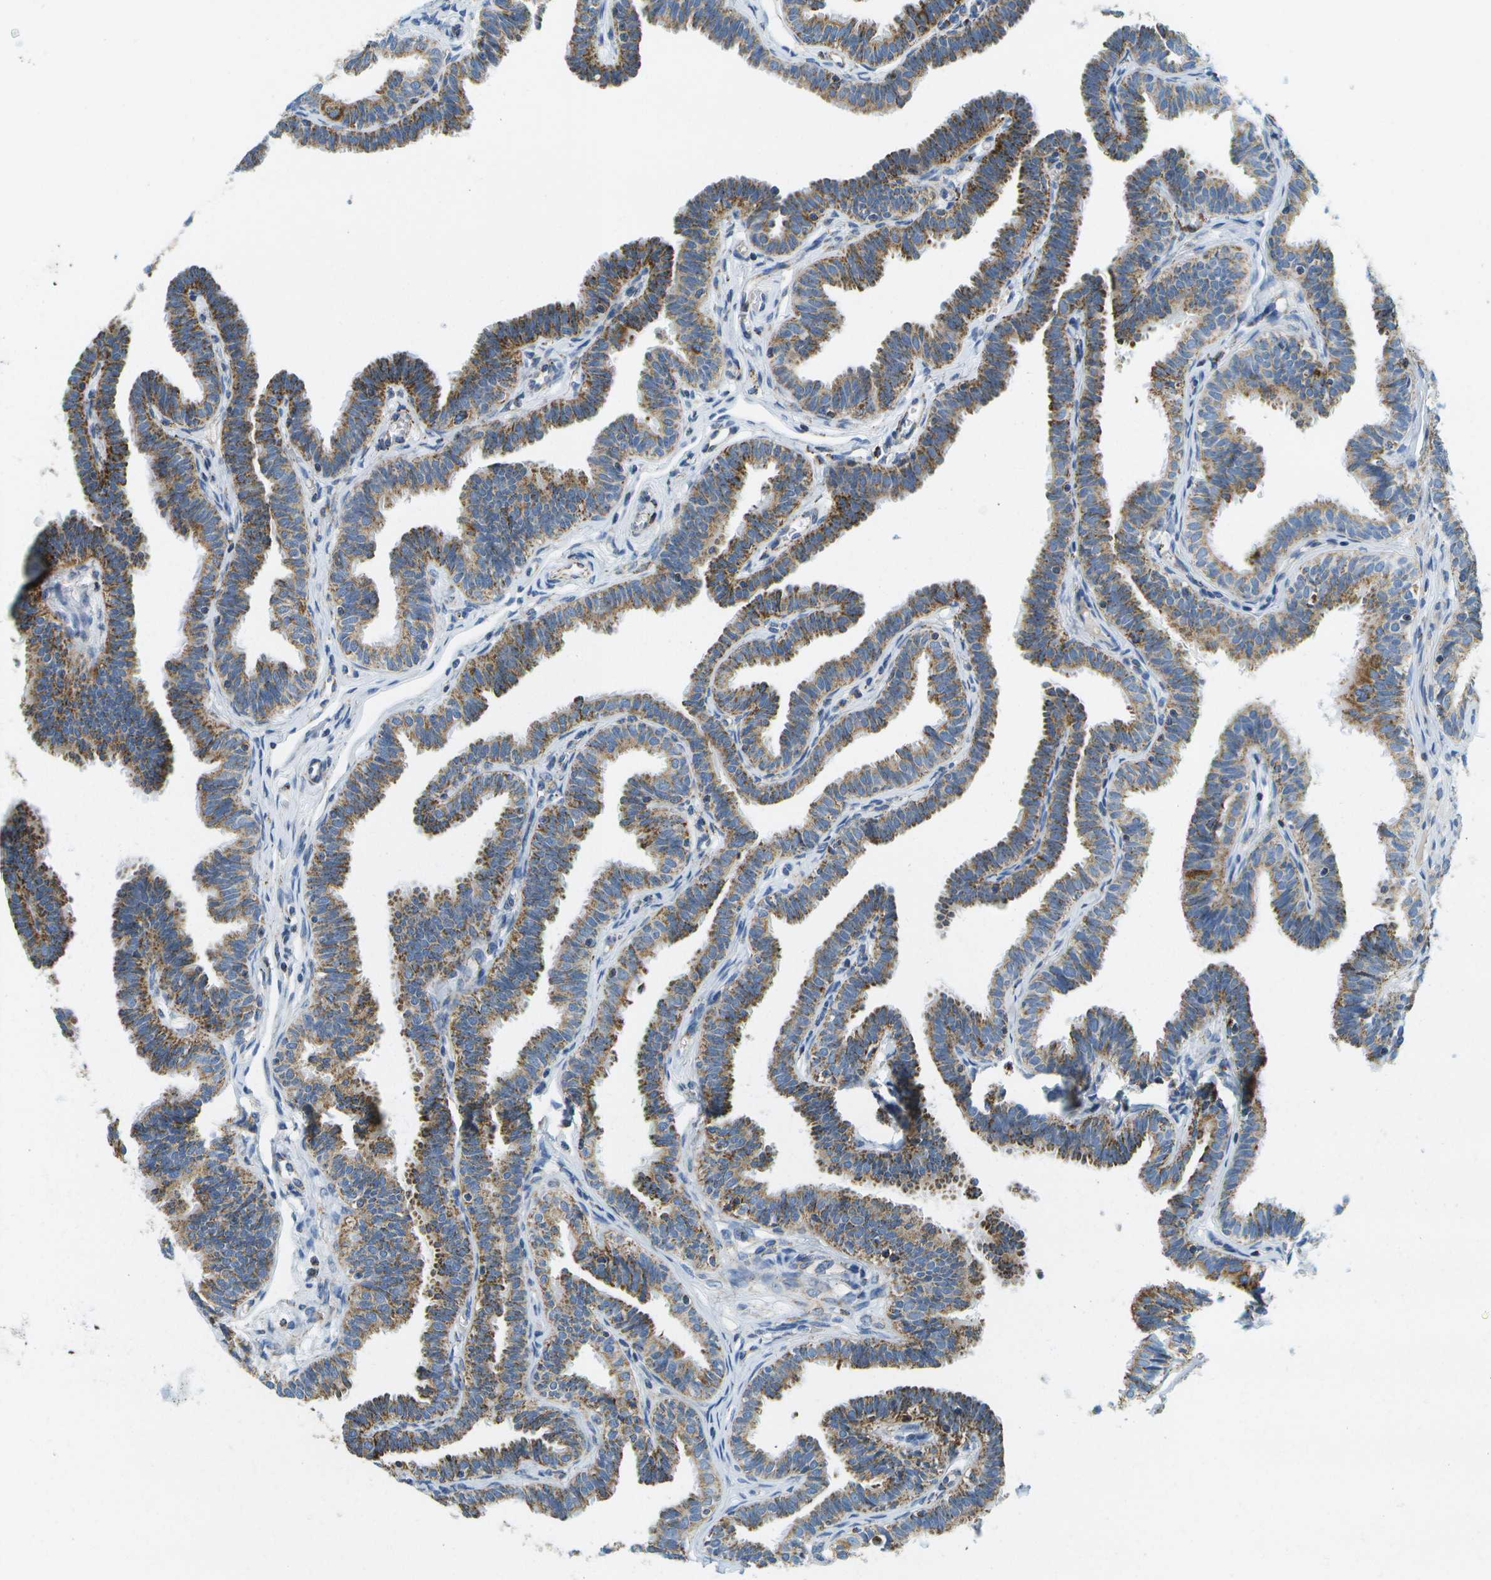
{"staining": {"intensity": "strong", "quantity": ">75%", "location": "cytoplasmic/membranous"}, "tissue": "fallopian tube", "cell_type": "Glandular cells", "image_type": "normal", "snomed": [{"axis": "morphology", "description": "Normal tissue, NOS"}, {"axis": "topography", "description": "Fallopian tube"}, {"axis": "topography", "description": "Ovary"}], "caption": "An immunohistochemistry (IHC) image of benign tissue is shown. Protein staining in brown highlights strong cytoplasmic/membranous positivity in fallopian tube within glandular cells.", "gene": "HLCS", "patient": {"sex": "female", "age": 23}}